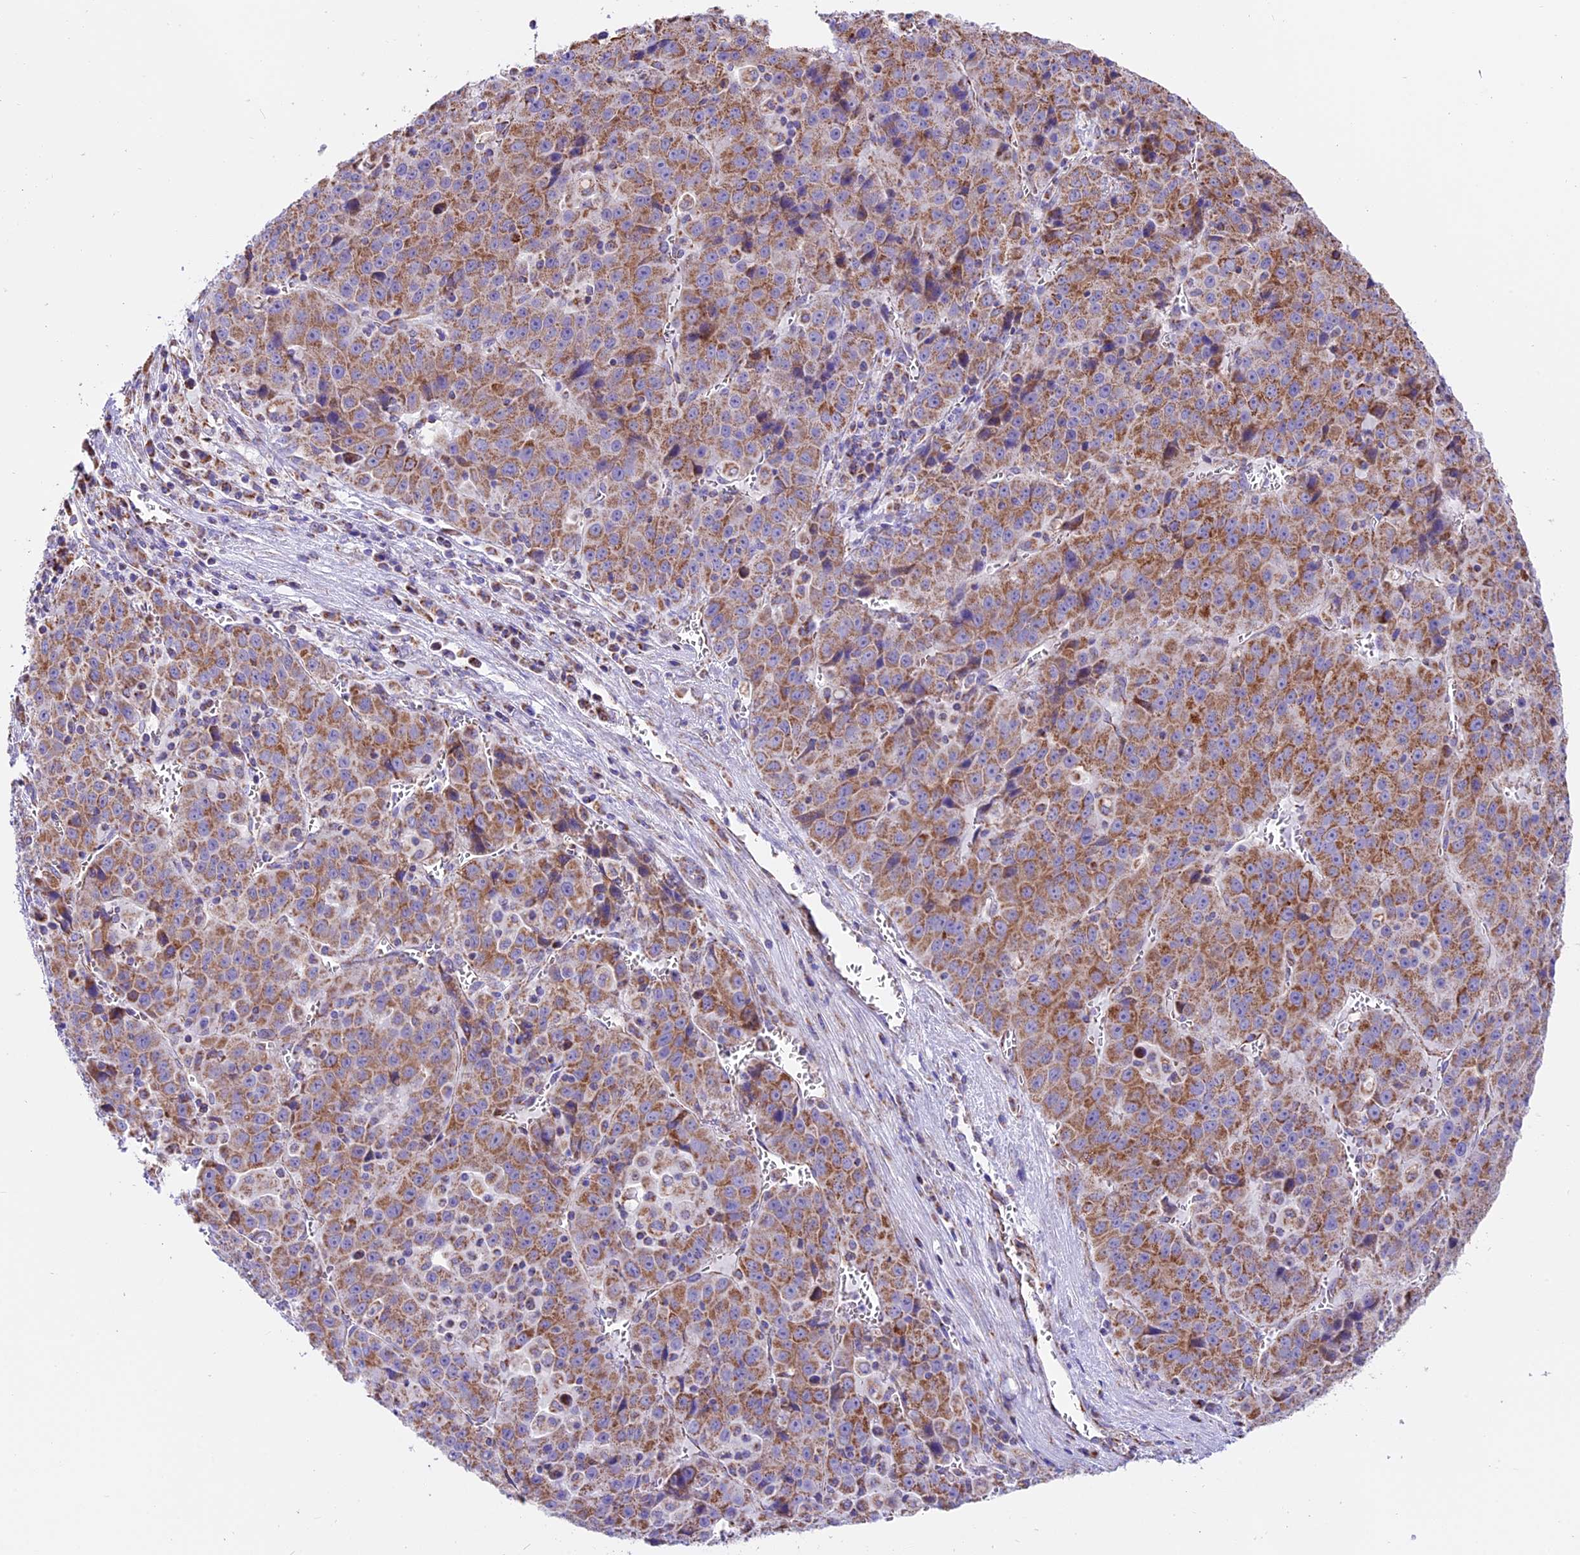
{"staining": {"intensity": "moderate", "quantity": ">75%", "location": "cytoplasmic/membranous"}, "tissue": "liver cancer", "cell_type": "Tumor cells", "image_type": "cancer", "snomed": [{"axis": "morphology", "description": "Carcinoma, Hepatocellular, NOS"}, {"axis": "topography", "description": "Liver"}], "caption": "Immunohistochemical staining of hepatocellular carcinoma (liver) exhibits moderate cytoplasmic/membranous protein staining in approximately >75% of tumor cells.", "gene": "NDUFA8", "patient": {"sex": "female", "age": 53}}